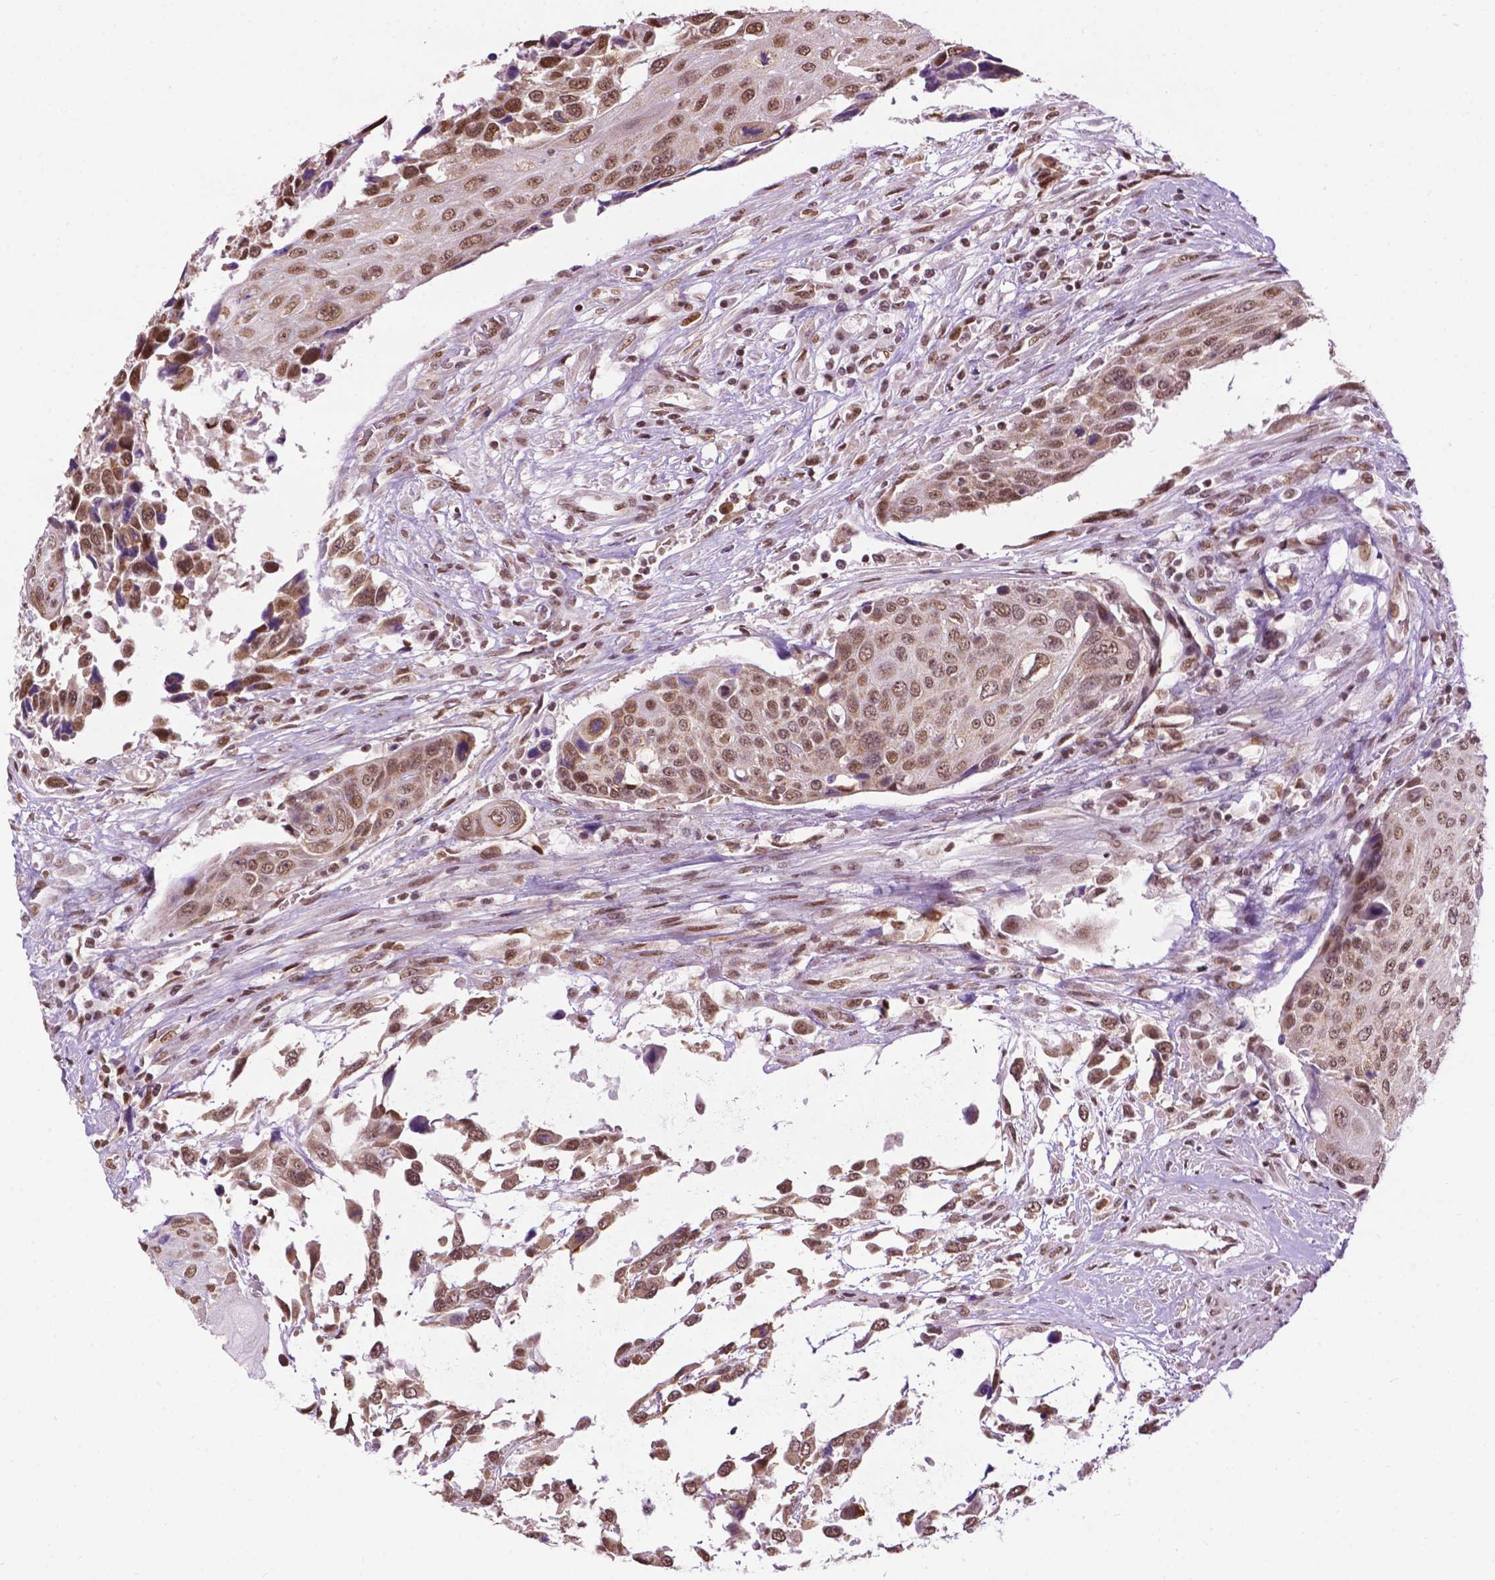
{"staining": {"intensity": "moderate", "quantity": ">75%", "location": "nuclear"}, "tissue": "urothelial cancer", "cell_type": "Tumor cells", "image_type": "cancer", "snomed": [{"axis": "morphology", "description": "Urothelial carcinoma, High grade"}, {"axis": "topography", "description": "Urinary bladder"}], "caption": "This micrograph displays high-grade urothelial carcinoma stained with immunohistochemistry to label a protein in brown. The nuclear of tumor cells show moderate positivity for the protein. Nuclei are counter-stained blue.", "gene": "COL23A1", "patient": {"sex": "female", "age": 70}}